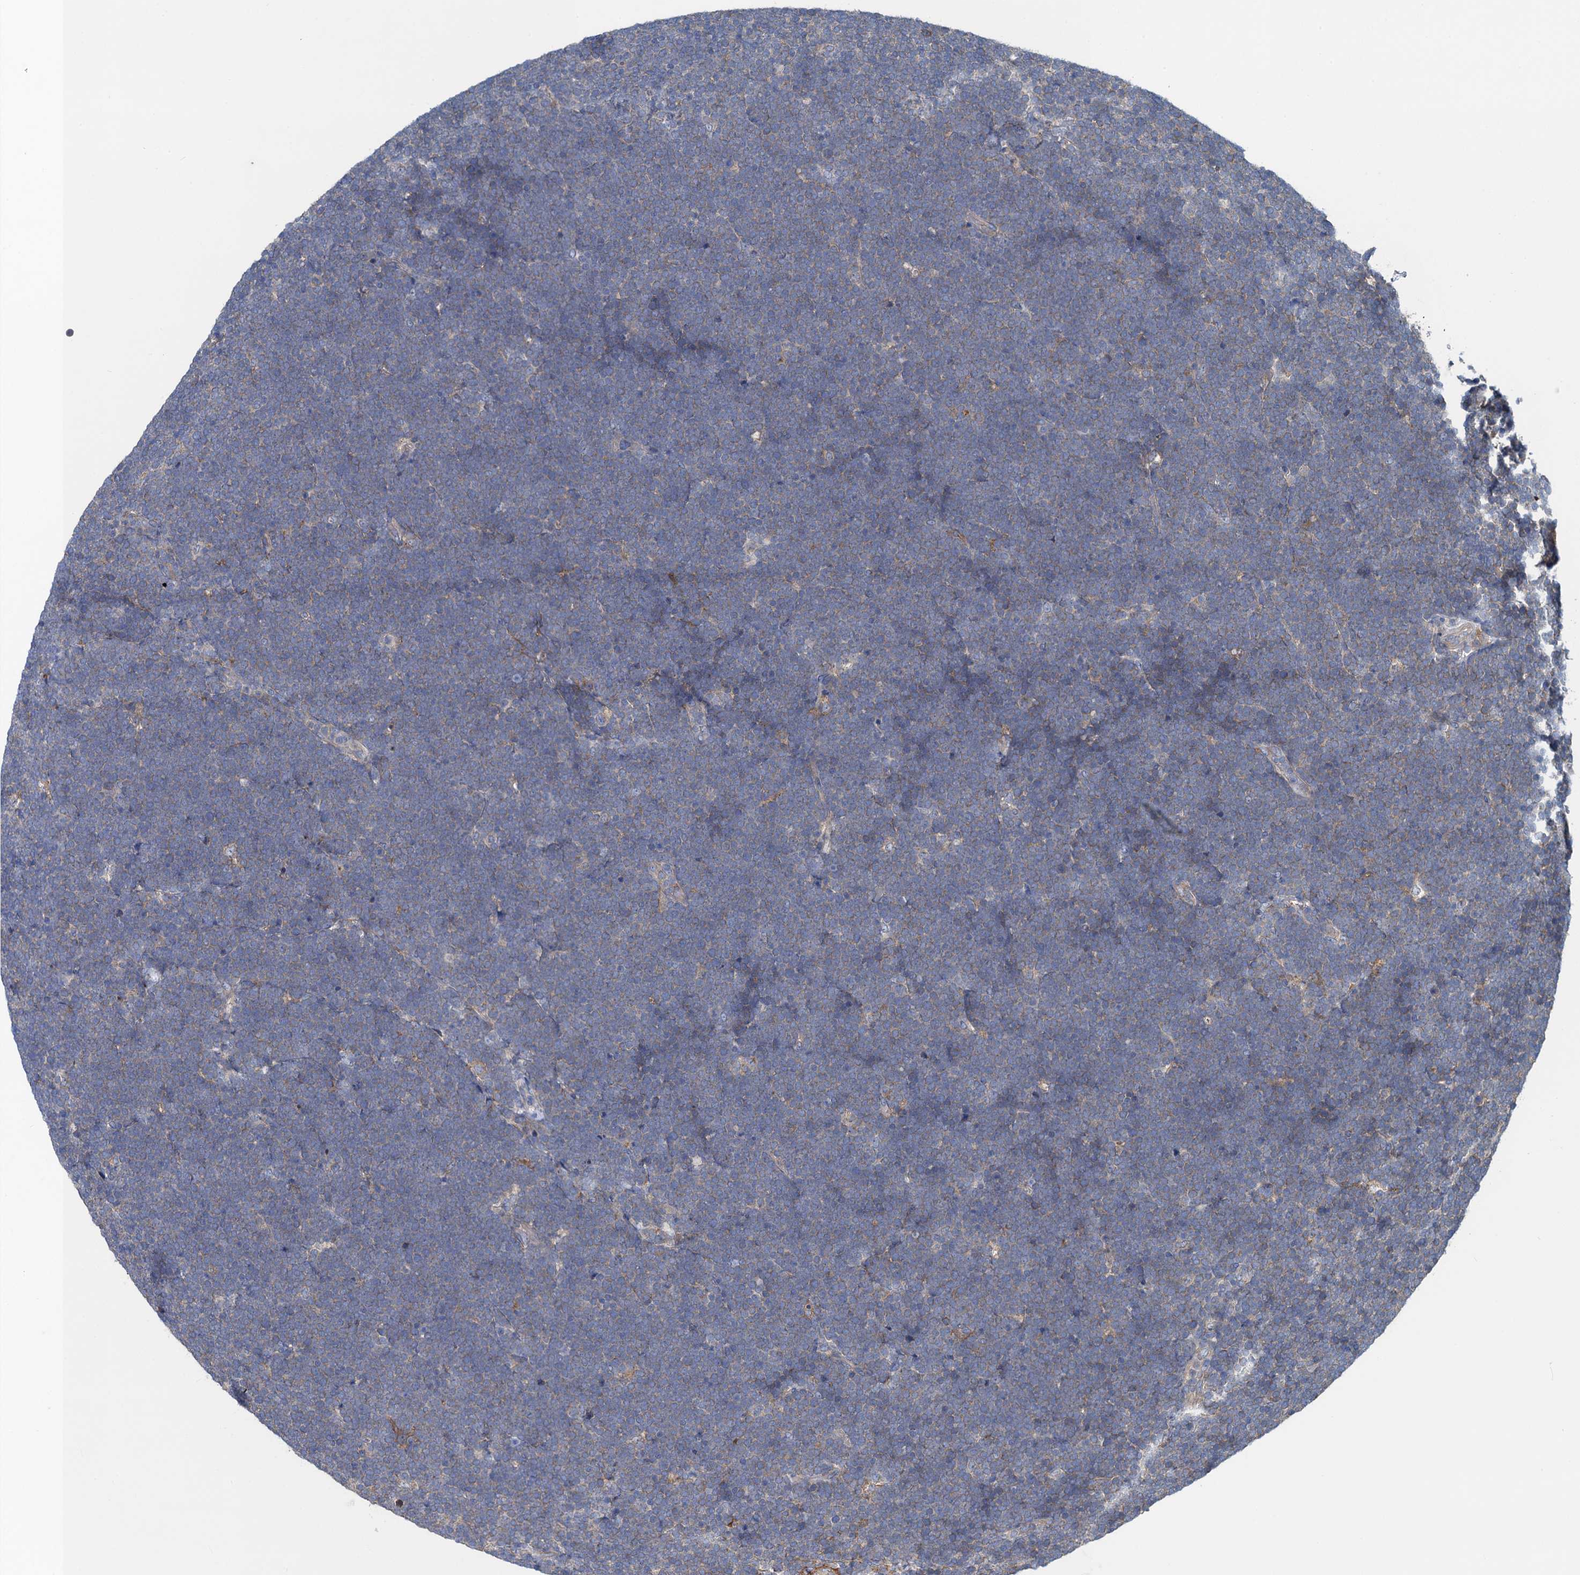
{"staining": {"intensity": "negative", "quantity": "none", "location": "none"}, "tissue": "lymphoma", "cell_type": "Tumor cells", "image_type": "cancer", "snomed": [{"axis": "morphology", "description": "Malignant lymphoma, non-Hodgkin's type, High grade"}, {"axis": "topography", "description": "Lymph node"}], "caption": "High-grade malignant lymphoma, non-Hodgkin's type was stained to show a protein in brown. There is no significant expression in tumor cells.", "gene": "SNAP29", "patient": {"sex": "male", "age": 13}}